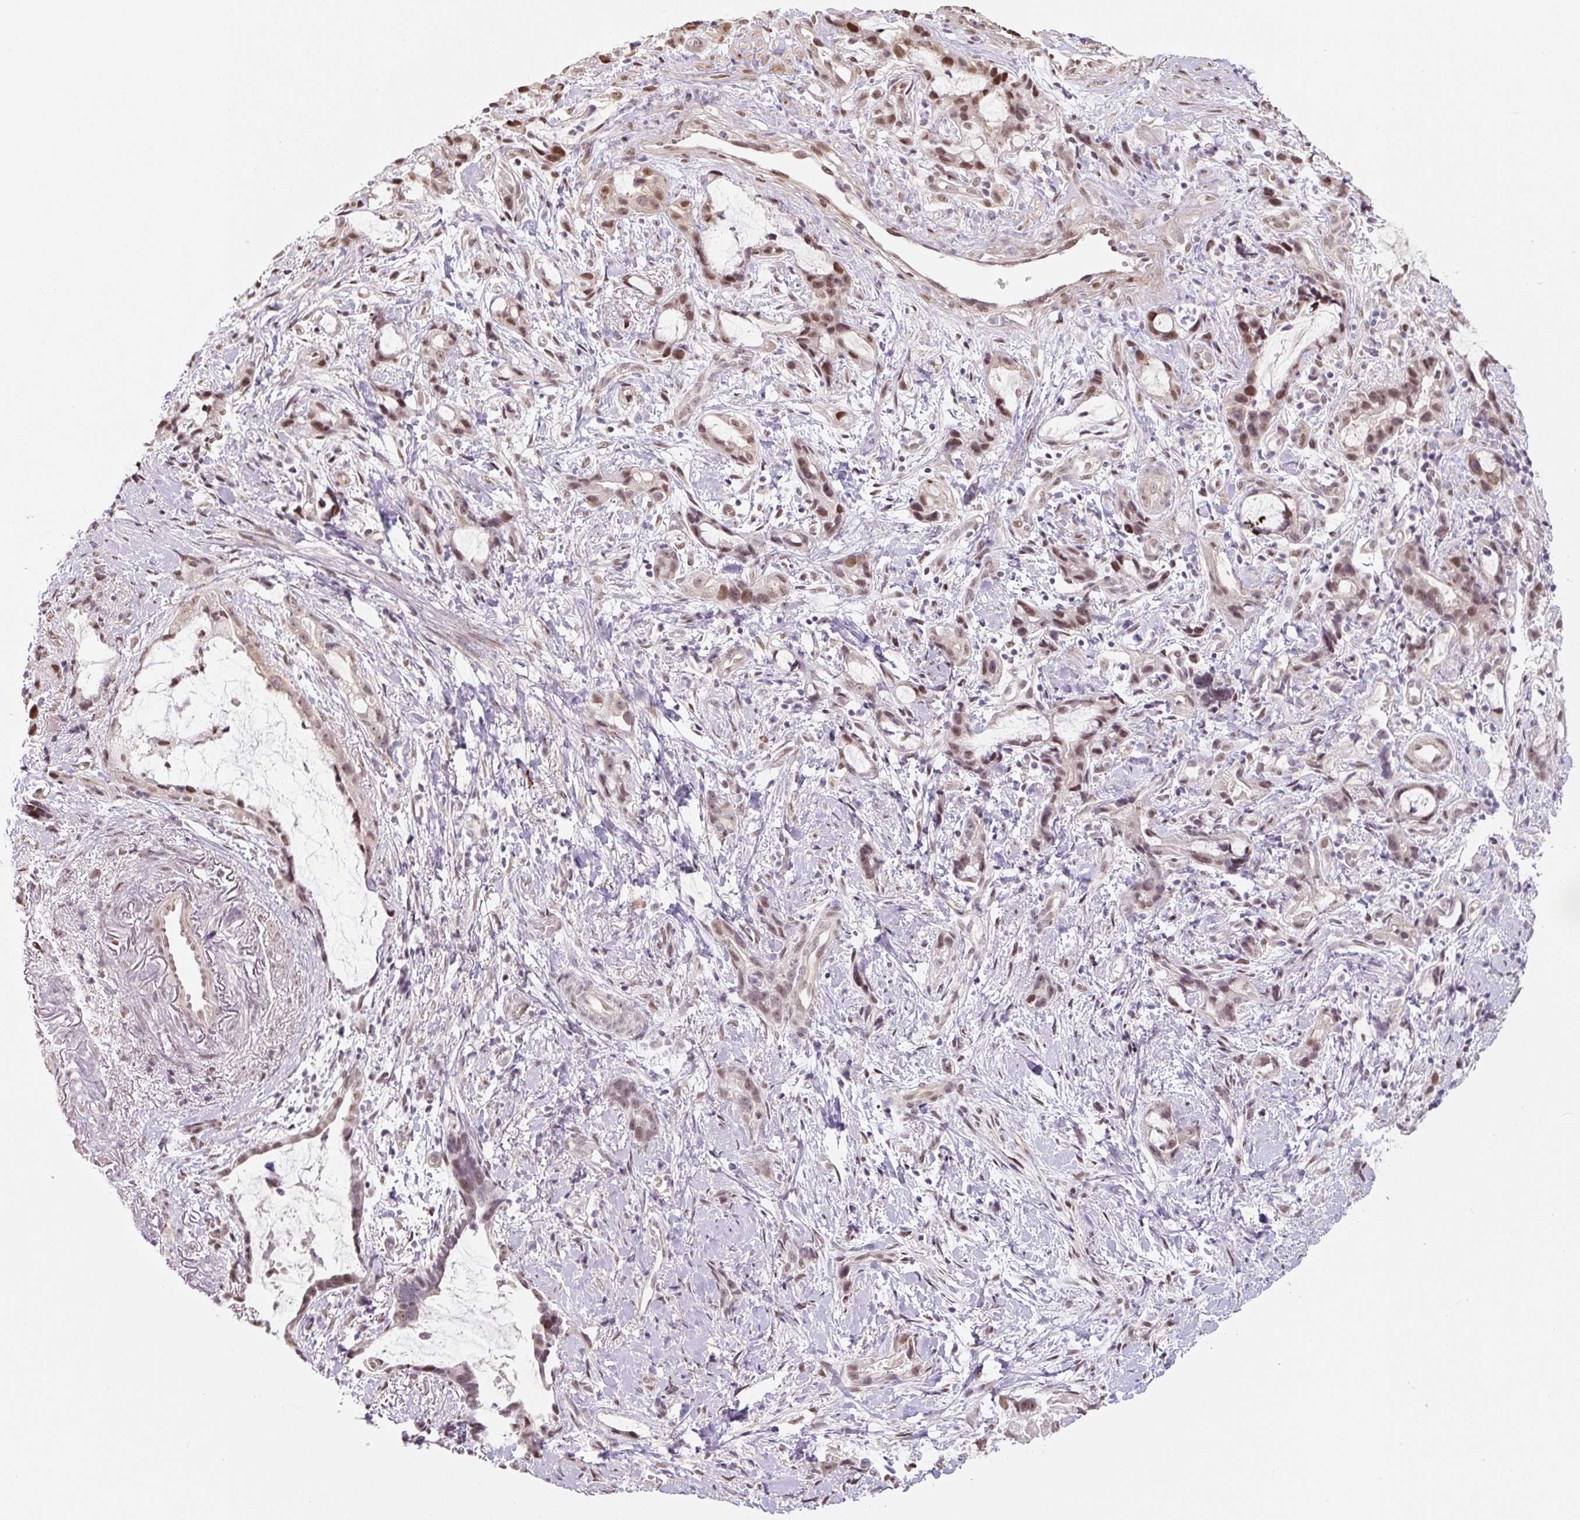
{"staining": {"intensity": "moderate", "quantity": ">75%", "location": "nuclear"}, "tissue": "stomach cancer", "cell_type": "Tumor cells", "image_type": "cancer", "snomed": [{"axis": "morphology", "description": "Adenocarcinoma, NOS"}, {"axis": "topography", "description": "Stomach"}], "caption": "Tumor cells show medium levels of moderate nuclear staining in approximately >75% of cells in human stomach adenocarcinoma.", "gene": "TCFL5", "patient": {"sex": "male", "age": 55}}